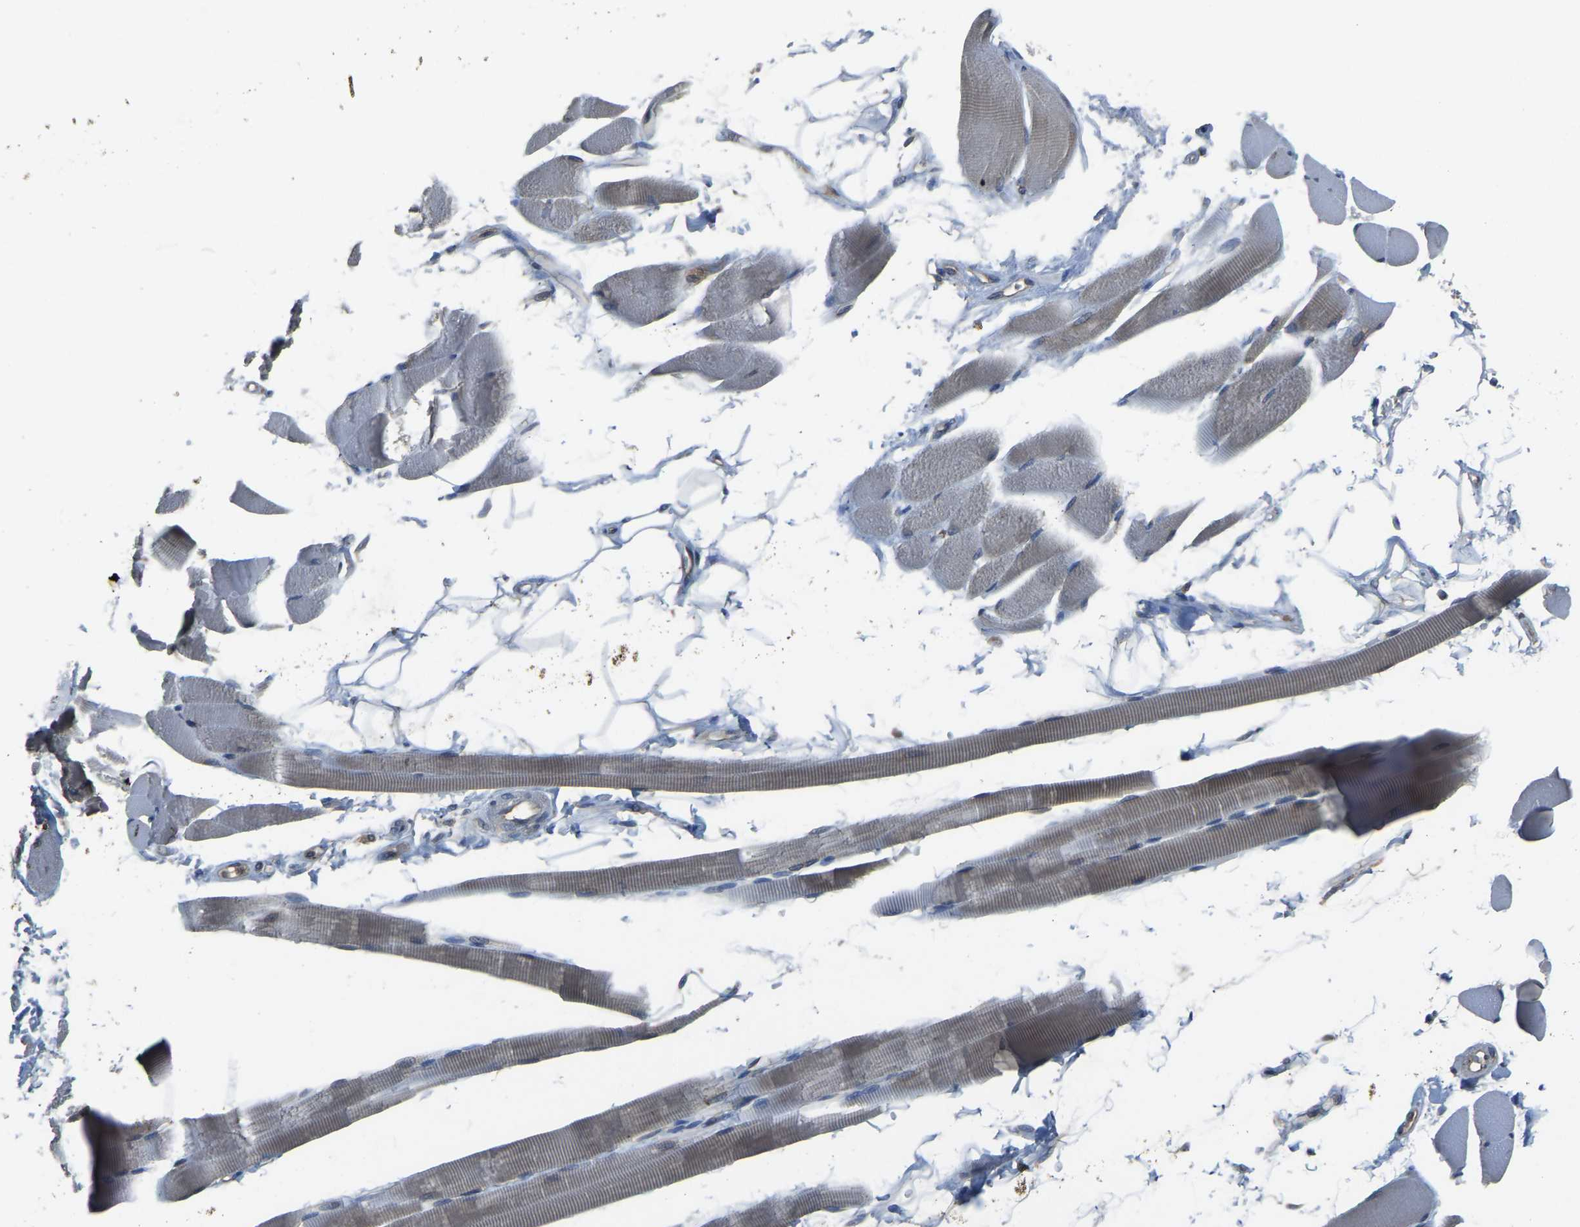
{"staining": {"intensity": "weak", "quantity": "<25%", "location": "cytoplasmic/membranous"}, "tissue": "skeletal muscle", "cell_type": "Myocytes", "image_type": "normal", "snomed": [{"axis": "morphology", "description": "Normal tissue, NOS"}, {"axis": "topography", "description": "Skeletal muscle"}, {"axis": "topography", "description": "Peripheral nerve tissue"}], "caption": "A high-resolution photomicrograph shows immunohistochemistry staining of normal skeletal muscle, which displays no significant staining in myocytes. (Stains: DAB (3,3'-diaminobenzidine) immunohistochemistry (IHC) with hematoxylin counter stain, Microscopy: brightfield microscopy at high magnification).", "gene": "AIMP1", "patient": {"sex": "female", "age": 84}}